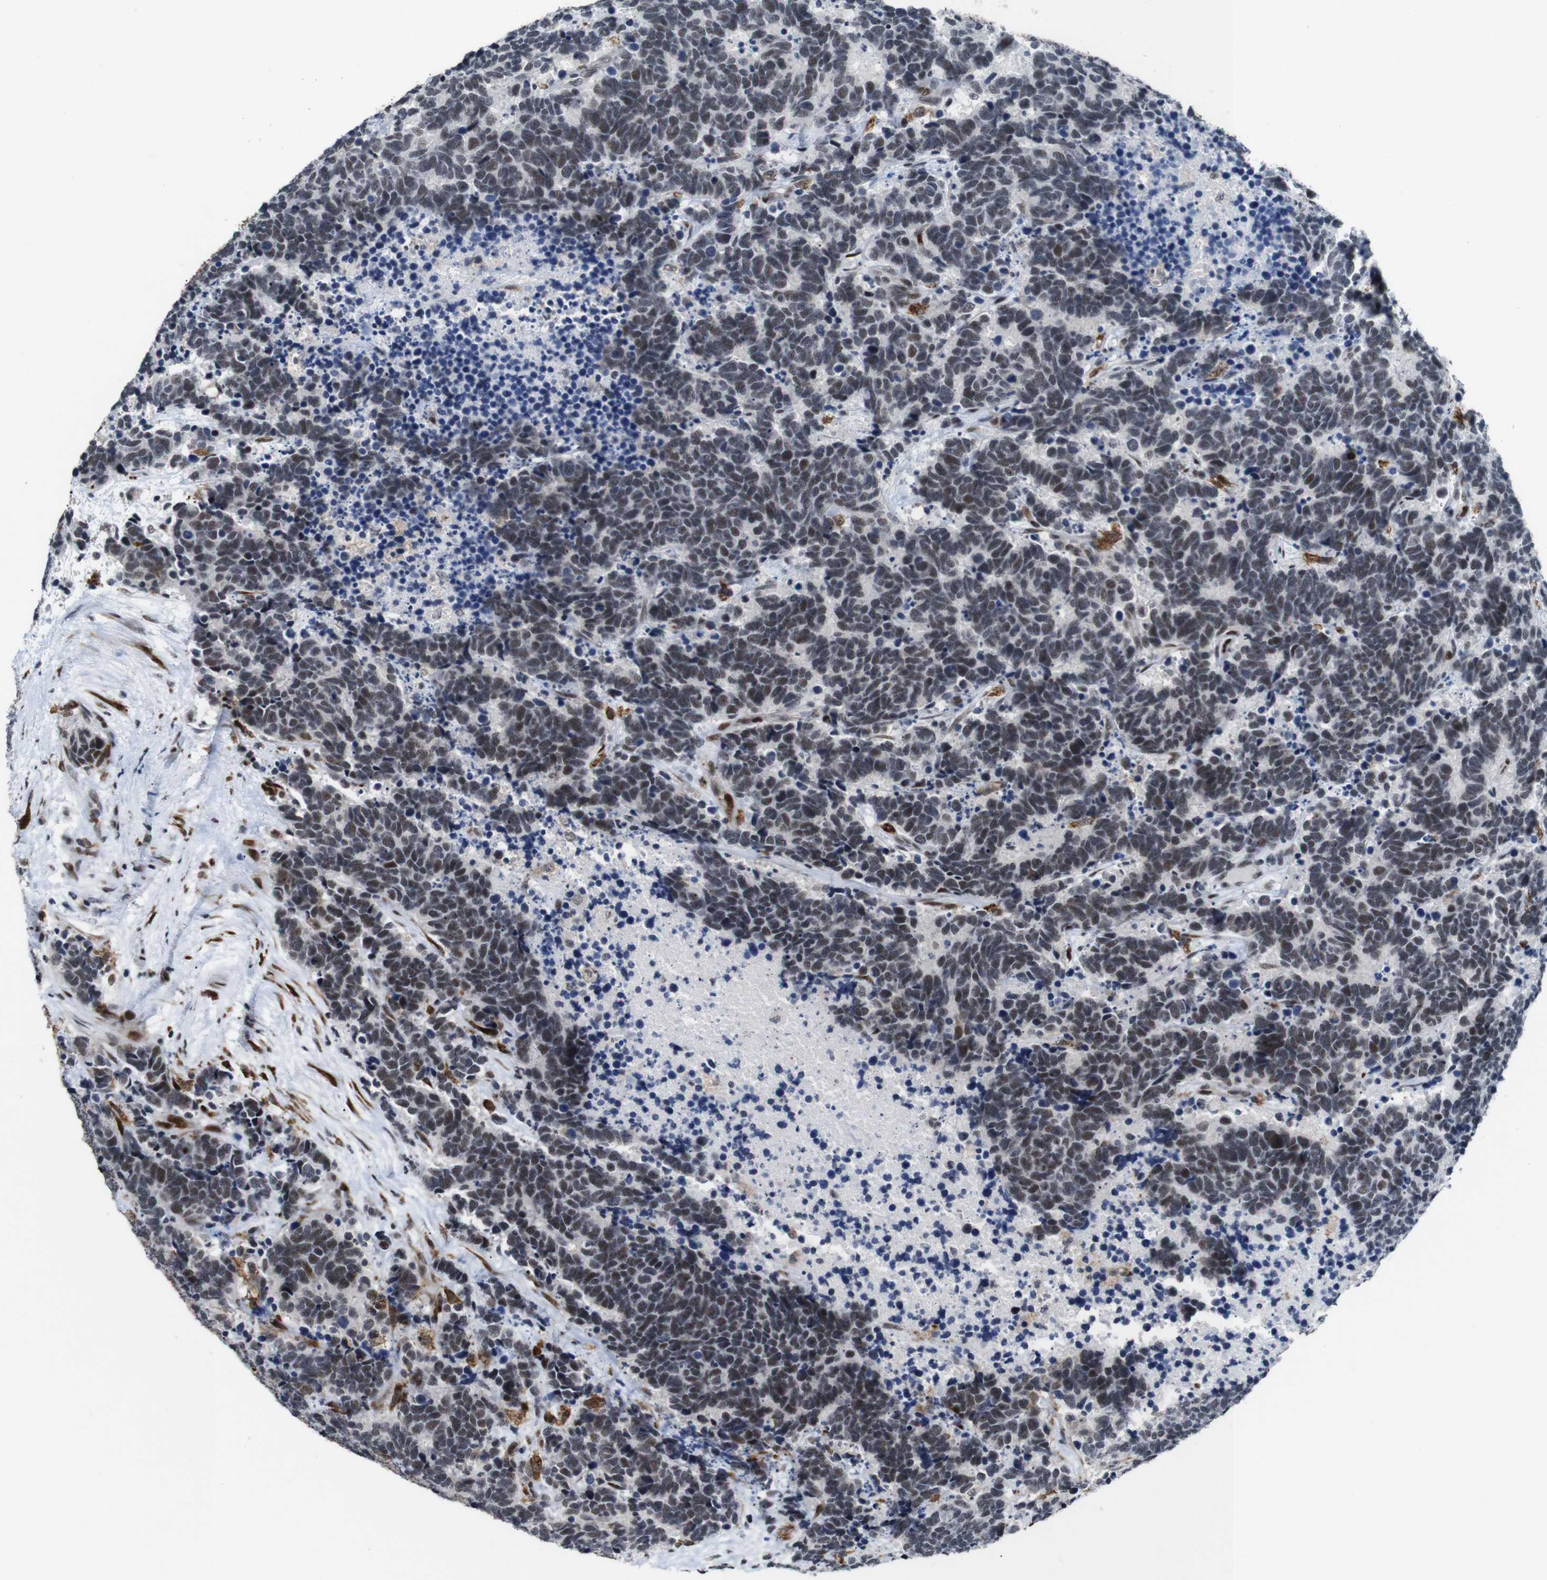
{"staining": {"intensity": "moderate", "quantity": ">75%", "location": "nuclear"}, "tissue": "carcinoid", "cell_type": "Tumor cells", "image_type": "cancer", "snomed": [{"axis": "morphology", "description": "Carcinoma, NOS"}, {"axis": "morphology", "description": "Carcinoid, malignant, NOS"}, {"axis": "topography", "description": "Urinary bladder"}], "caption": "Immunohistochemistry micrograph of malignant carcinoid stained for a protein (brown), which demonstrates medium levels of moderate nuclear positivity in approximately >75% of tumor cells.", "gene": "EIF4G1", "patient": {"sex": "male", "age": 57}}